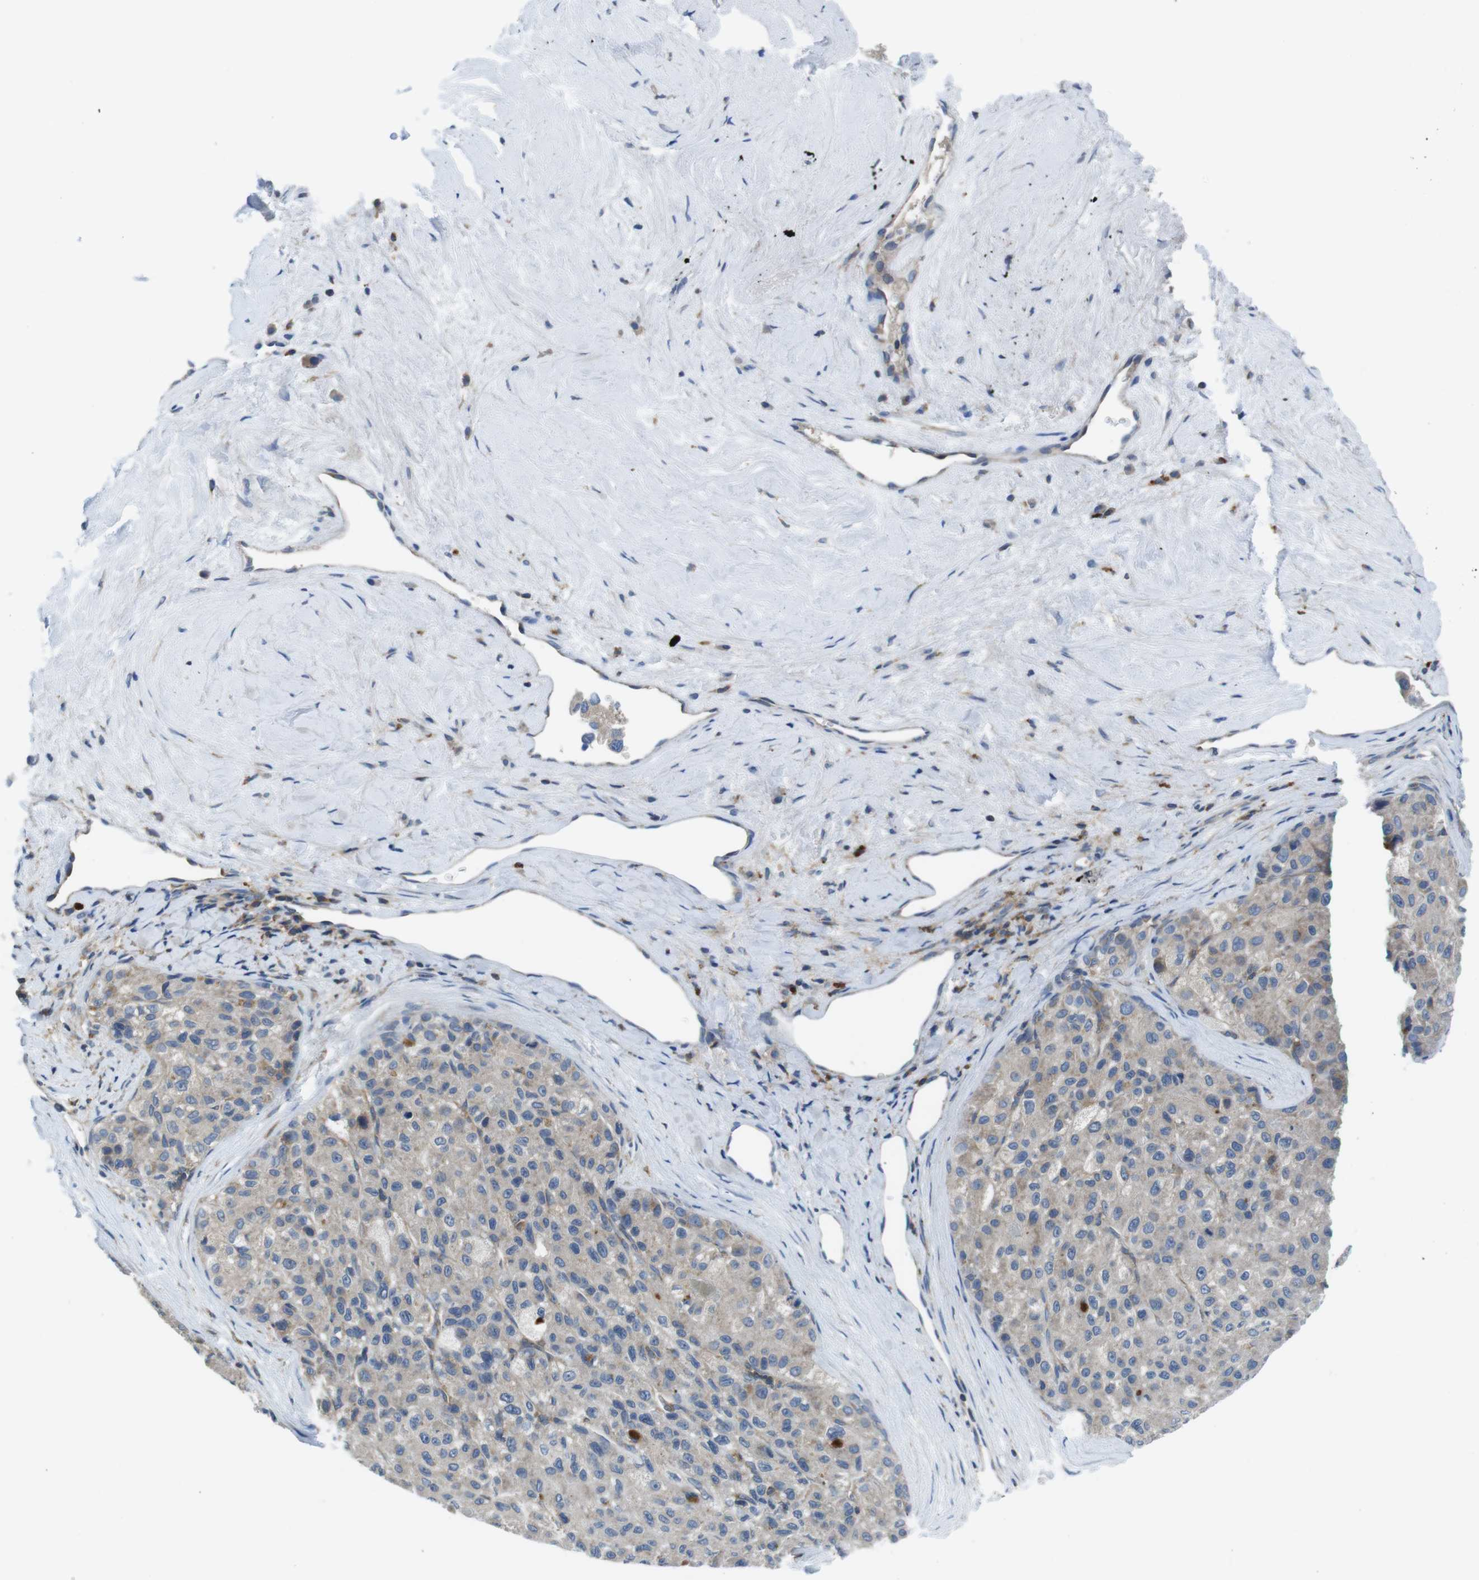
{"staining": {"intensity": "negative", "quantity": "none", "location": "none"}, "tissue": "liver cancer", "cell_type": "Tumor cells", "image_type": "cancer", "snomed": [{"axis": "morphology", "description": "Carcinoma, Hepatocellular, NOS"}, {"axis": "topography", "description": "Liver"}], "caption": "This is an immunohistochemistry photomicrograph of liver hepatocellular carcinoma. There is no positivity in tumor cells.", "gene": "PIK3CD", "patient": {"sex": "male", "age": 80}}